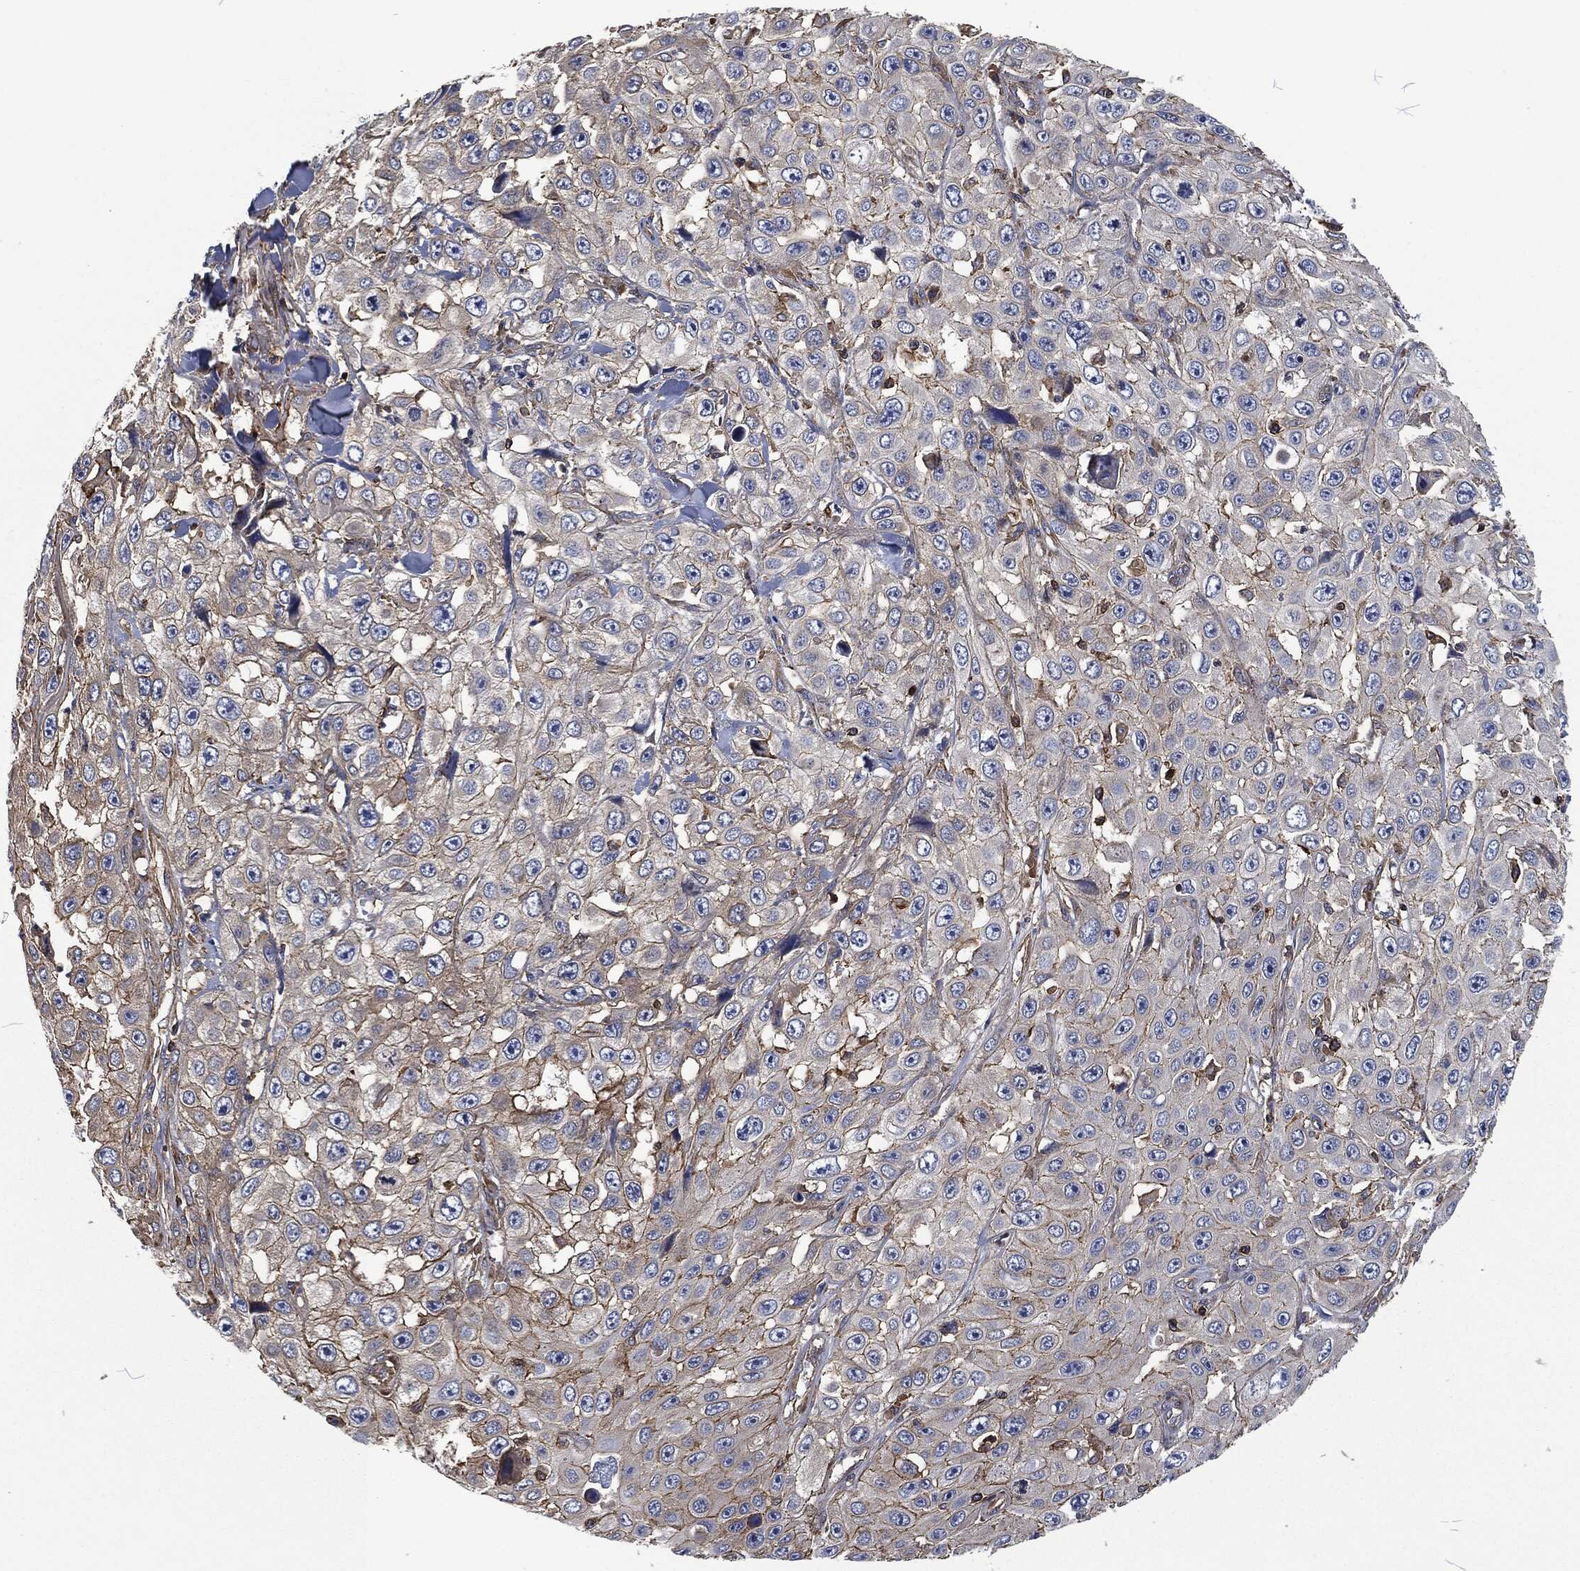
{"staining": {"intensity": "moderate", "quantity": "<25%", "location": "cytoplasmic/membranous"}, "tissue": "skin cancer", "cell_type": "Tumor cells", "image_type": "cancer", "snomed": [{"axis": "morphology", "description": "Squamous cell carcinoma, NOS"}, {"axis": "topography", "description": "Skin"}], "caption": "Immunohistochemistry (IHC) (DAB) staining of skin squamous cell carcinoma shows moderate cytoplasmic/membranous protein staining in about <25% of tumor cells. (DAB (3,3'-diaminobenzidine) IHC, brown staining for protein, blue staining for nuclei).", "gene": "LGALS9", "patient": {"sex": "male", "age": 82}}